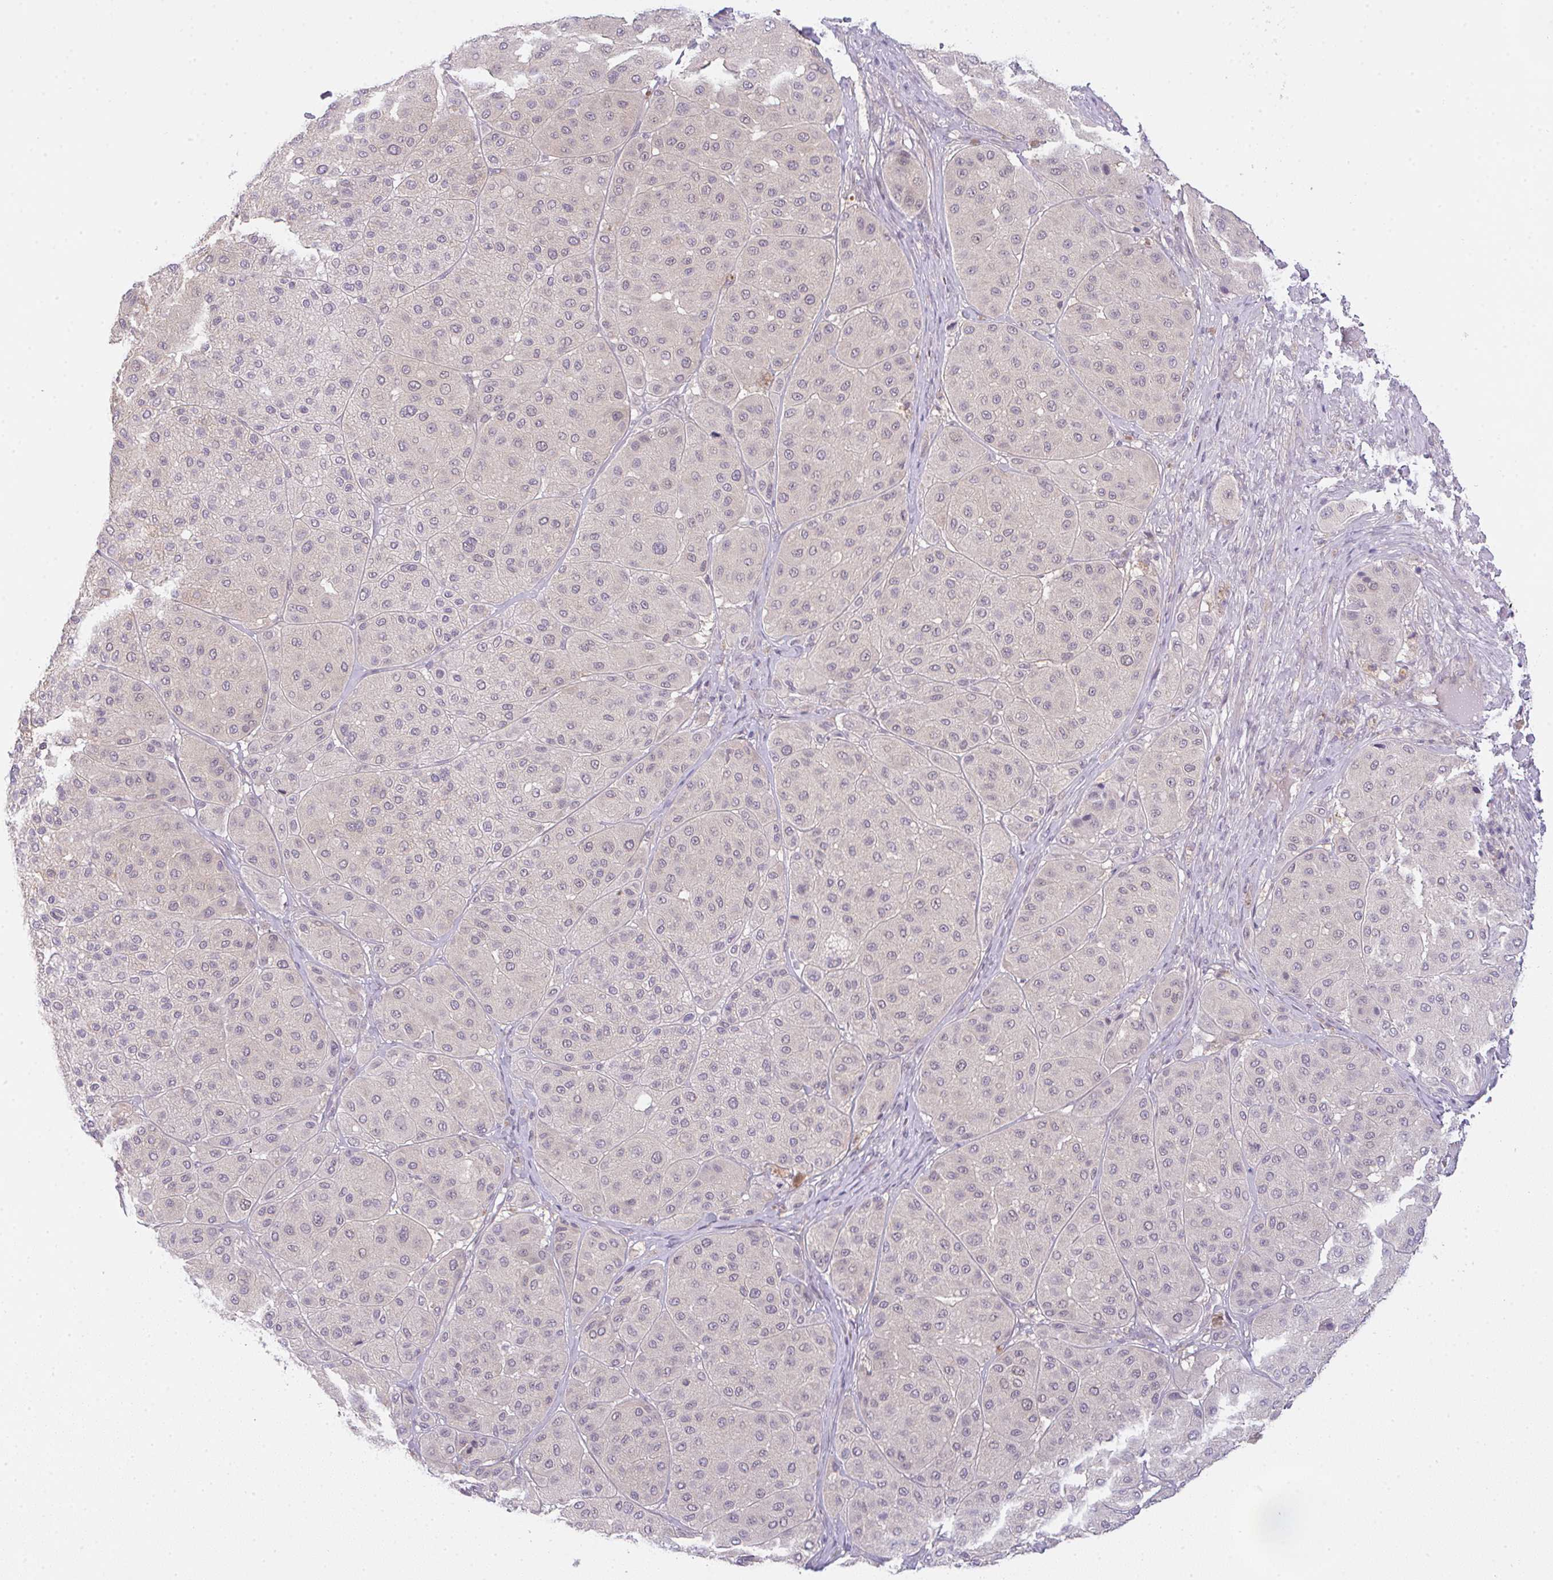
{"staining": {"intensity": "negative", "quantity": "none", "location": "none"}, "tissue": "melanoma", "cell_type": "Tumor cells", "image_type": "cancer", "snomed": [{"axis": "morphology", "description": "Malignant melanoma, Metastatic site"}, {"axis": "topography", "description": "Smooth muscle"}], "caption": "Tumor cells are negative for protein expression in human melanoma. Nuclei are stained in blue.", "gene": "CSE1L", "patient": {"sex": "male", "age": 41}}